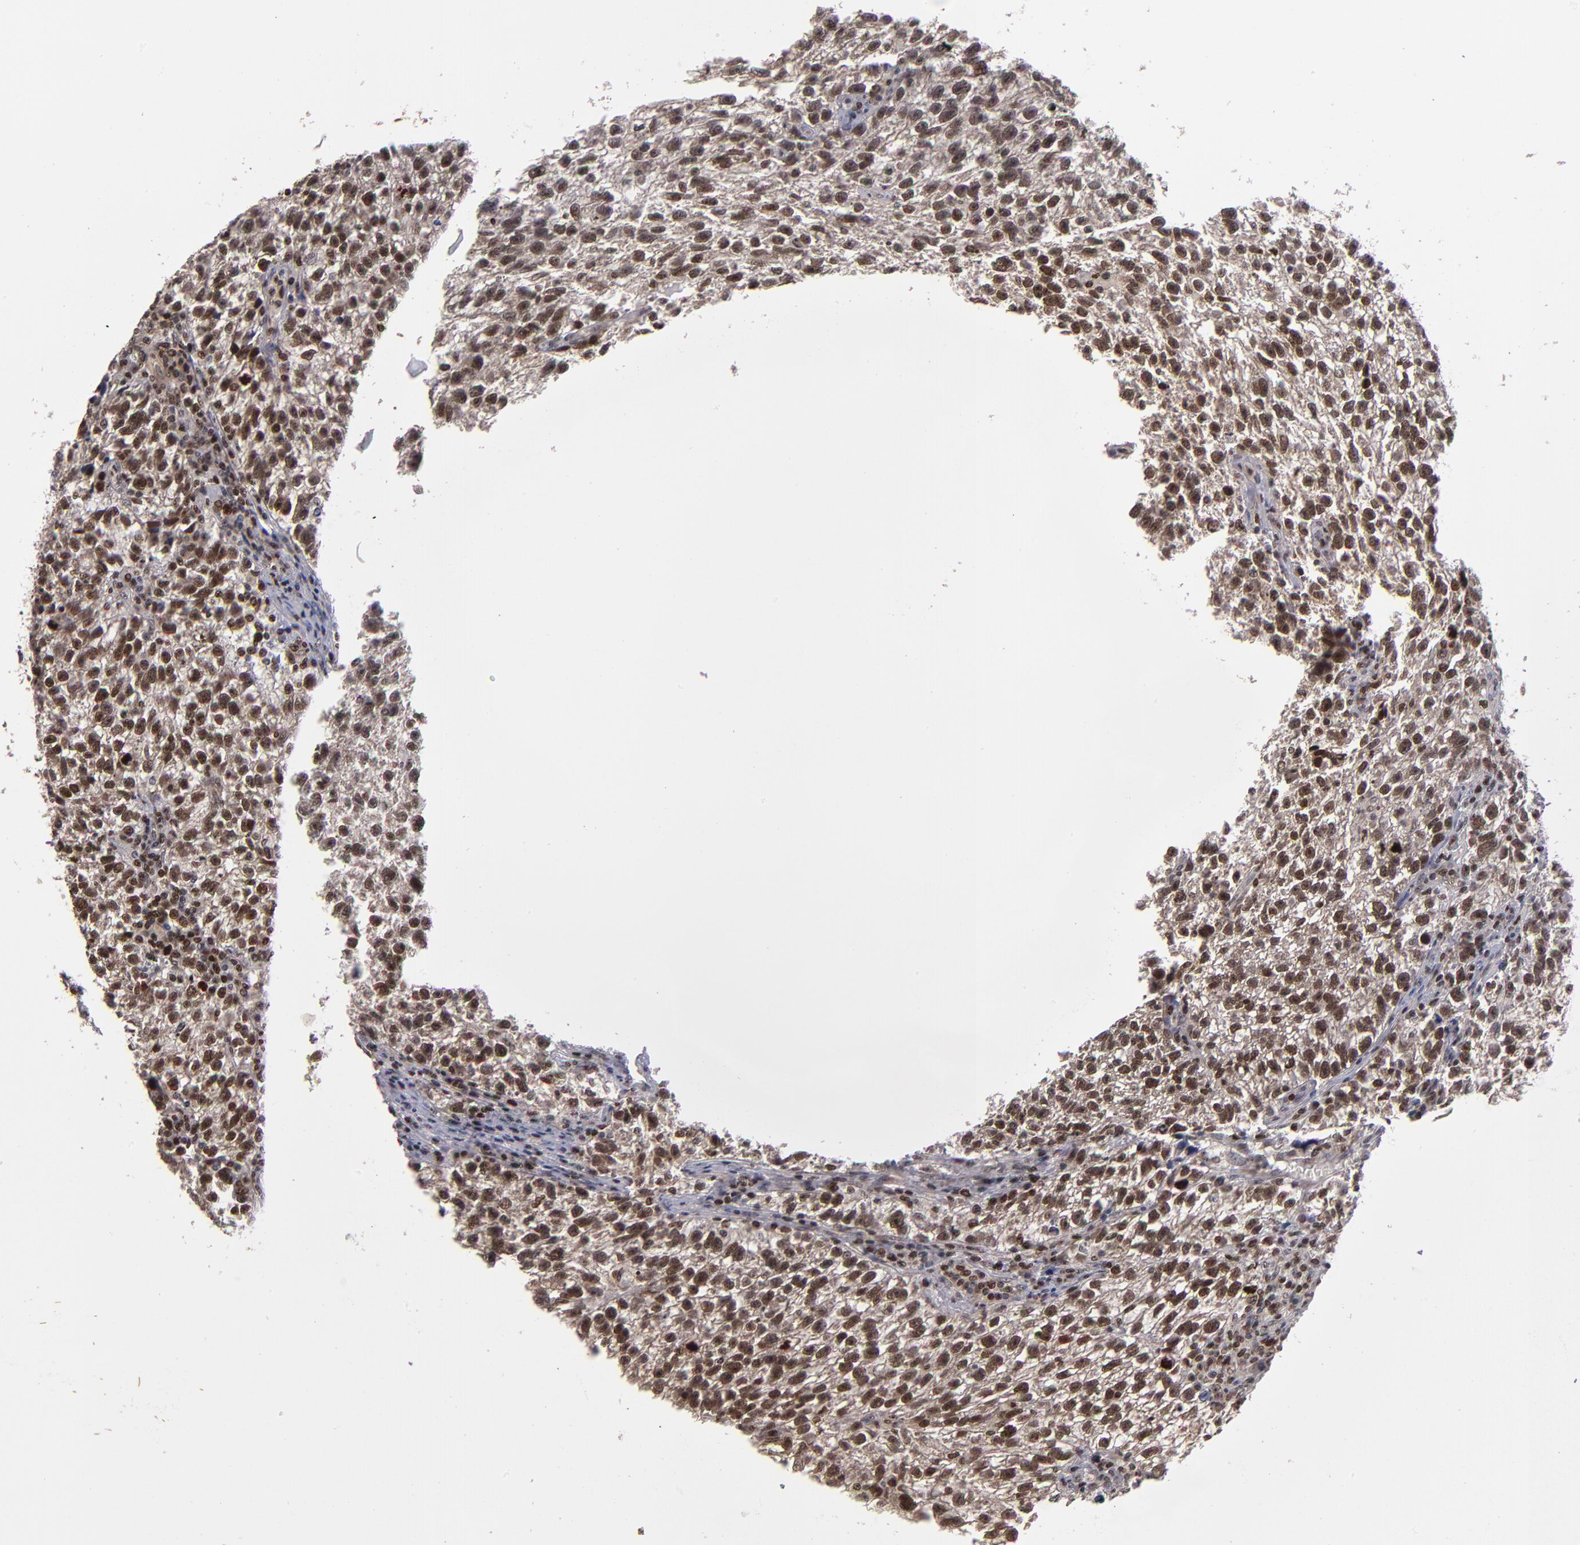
{"staining": {"intensity": "moderate", "quantity": ">75%", "location": "nuclear"}, "tissue": "testis cancer", "cell_type": "Tumor cells", "image_type": "cancer", "snomed": [{"axis": "morphology", "description": "Seminoma, NOS"}, {"axis": "topography", "description": "Testis"}], "caption": "Seminoma (testis) was stained to show a protein in brown. There is medium levels of moderate nuclear staining in about >75% of tumor cells.", "gene": "KDM6A", "patient": {"sex": "male", "age": 38}}